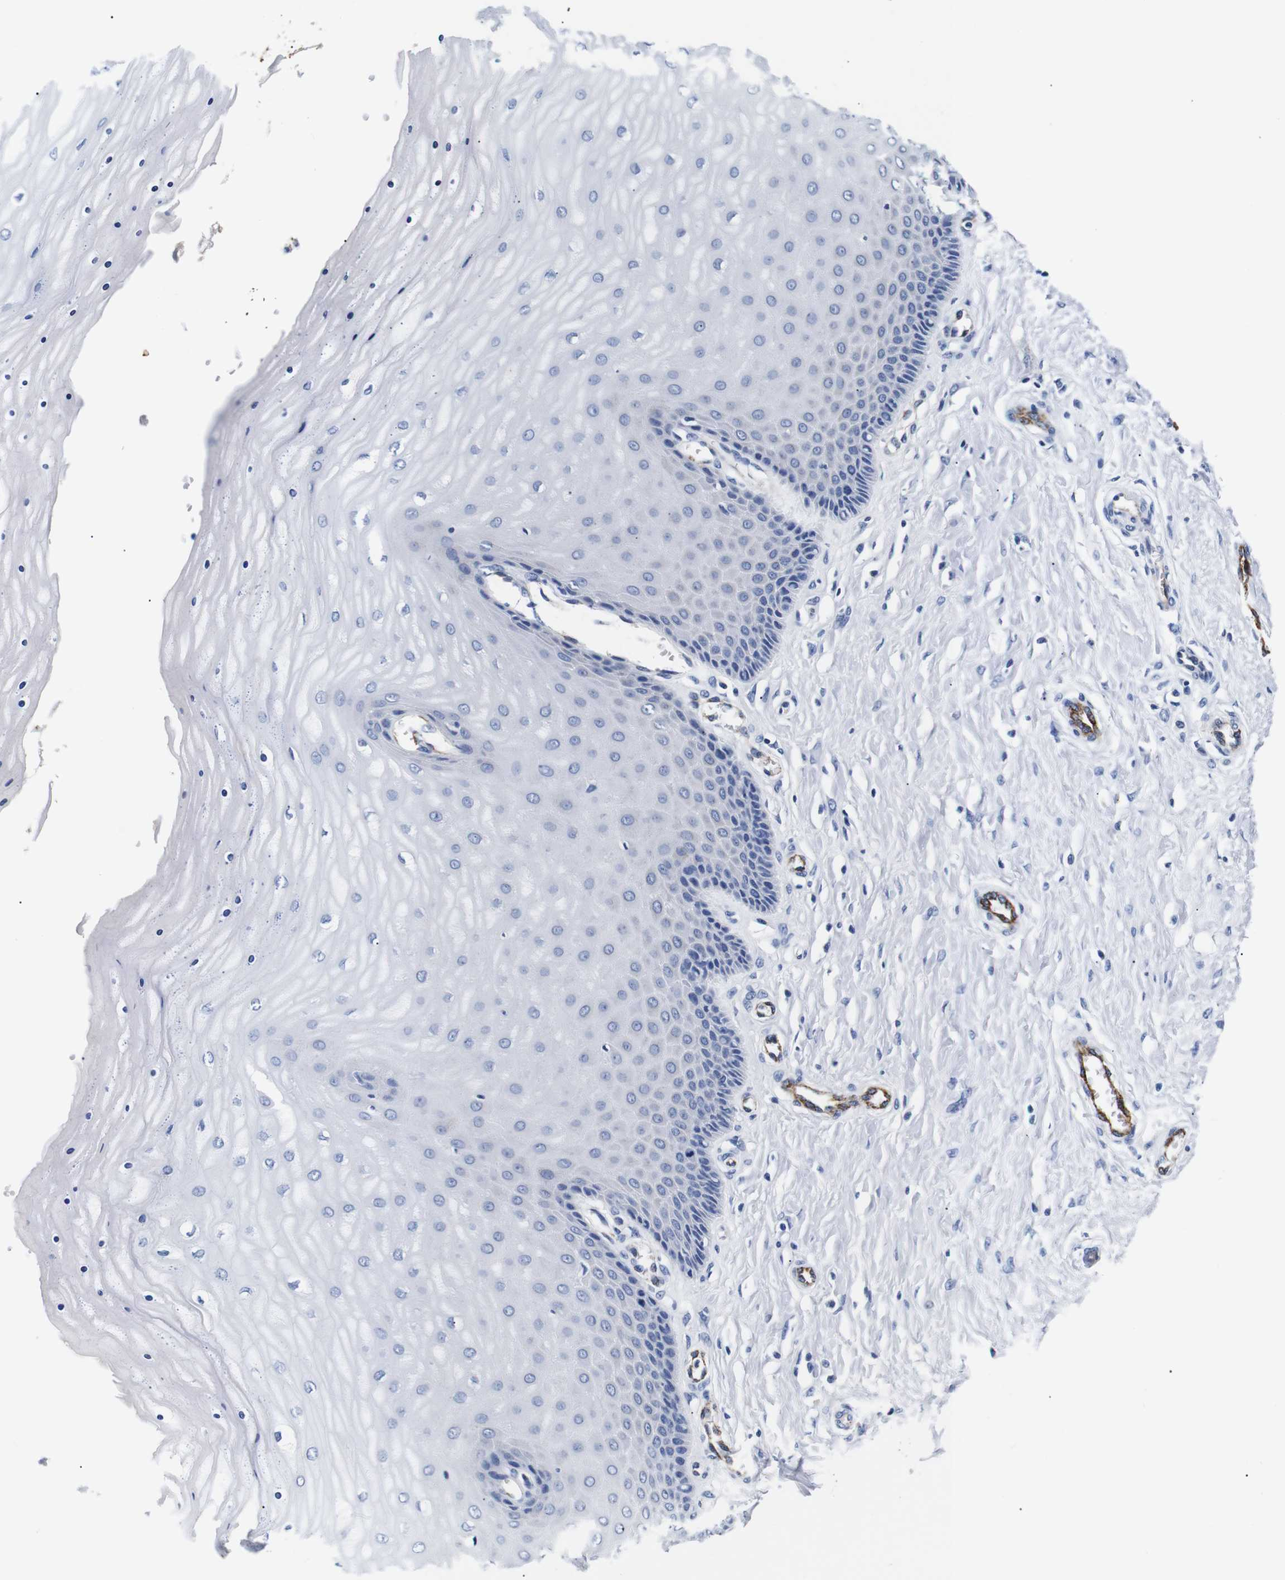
{"staining": {"intensity": "moderate", "quantity": ">75%", "location": "cytoplasmic/membranous"}, "tissue": "cervix", "cell_type": "Glandular cells", "image_type": "normal", "snomed": [{"axis": "morphology", "description": "Normal tissue, NOS"}, {"axis": "topography", "description": "Cervix"}], "caption": "This histopathology image displays immunohistochemistry staining of benign cervix, with medium moderate cytoplasmic/membranous expression in approximately >75% of glandular cells.", "gene": "MUC4", "patient": {"sex": "female", "age": 55}}